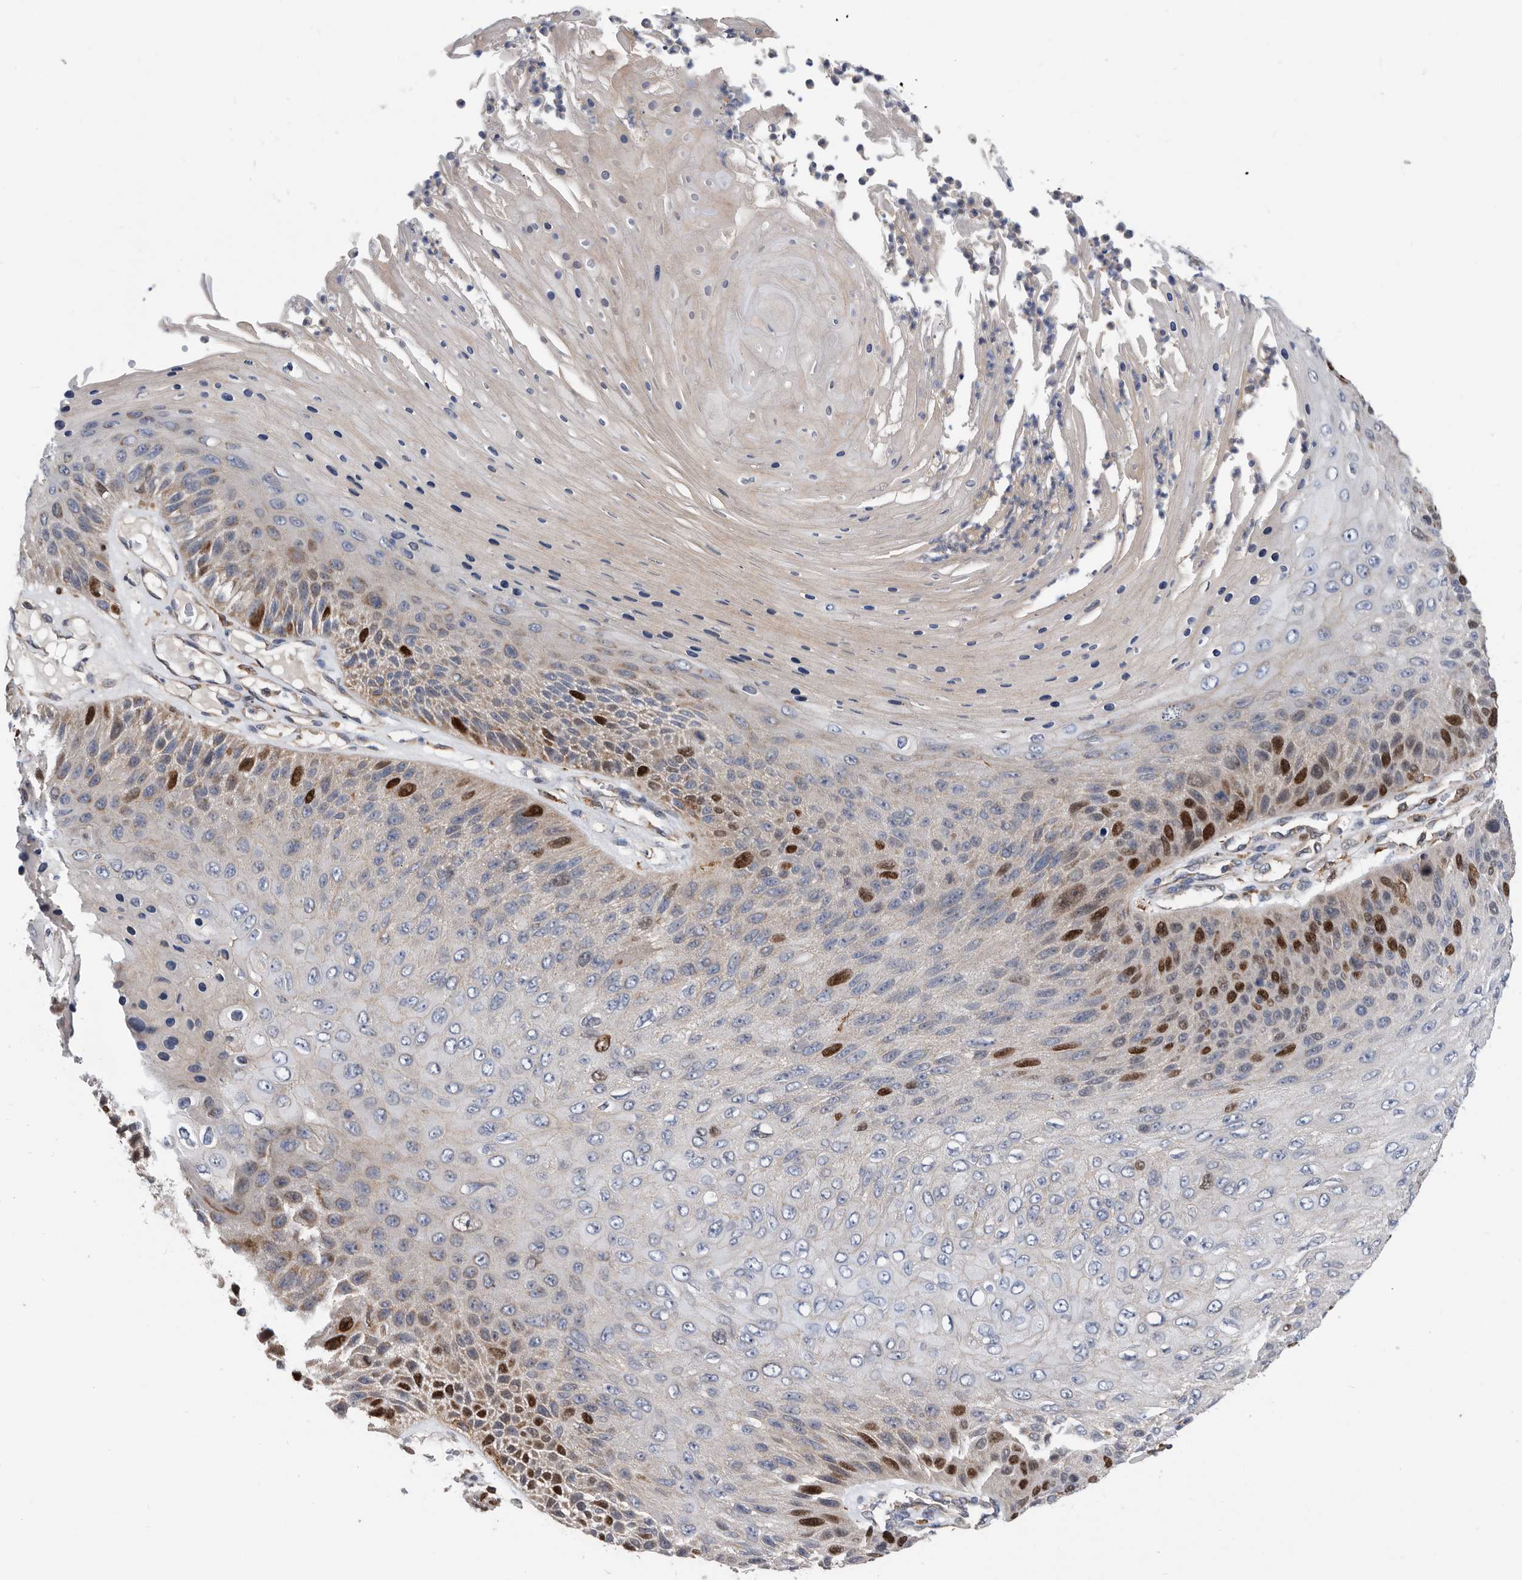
{"staining": {"intensity": "strong", "quantity": "25%-75%", "location": "nuclear"}, "tissue": "skin cancer", "cell_type": "Tumor cells", "image_type": "cancer", "snomed": [{"axis": "morphology", "description": "Squamous cell carcinoma, NOS"}, {"axis": "topography", "description": "Skin"}], "caption": "A brown stain highlights strong nuclear positivity of a protein in skin cancer (squamous cell carcinoma) tumor cells.", "gene": "ATAD2", "patient": {"sex": "female", "age": 88}}